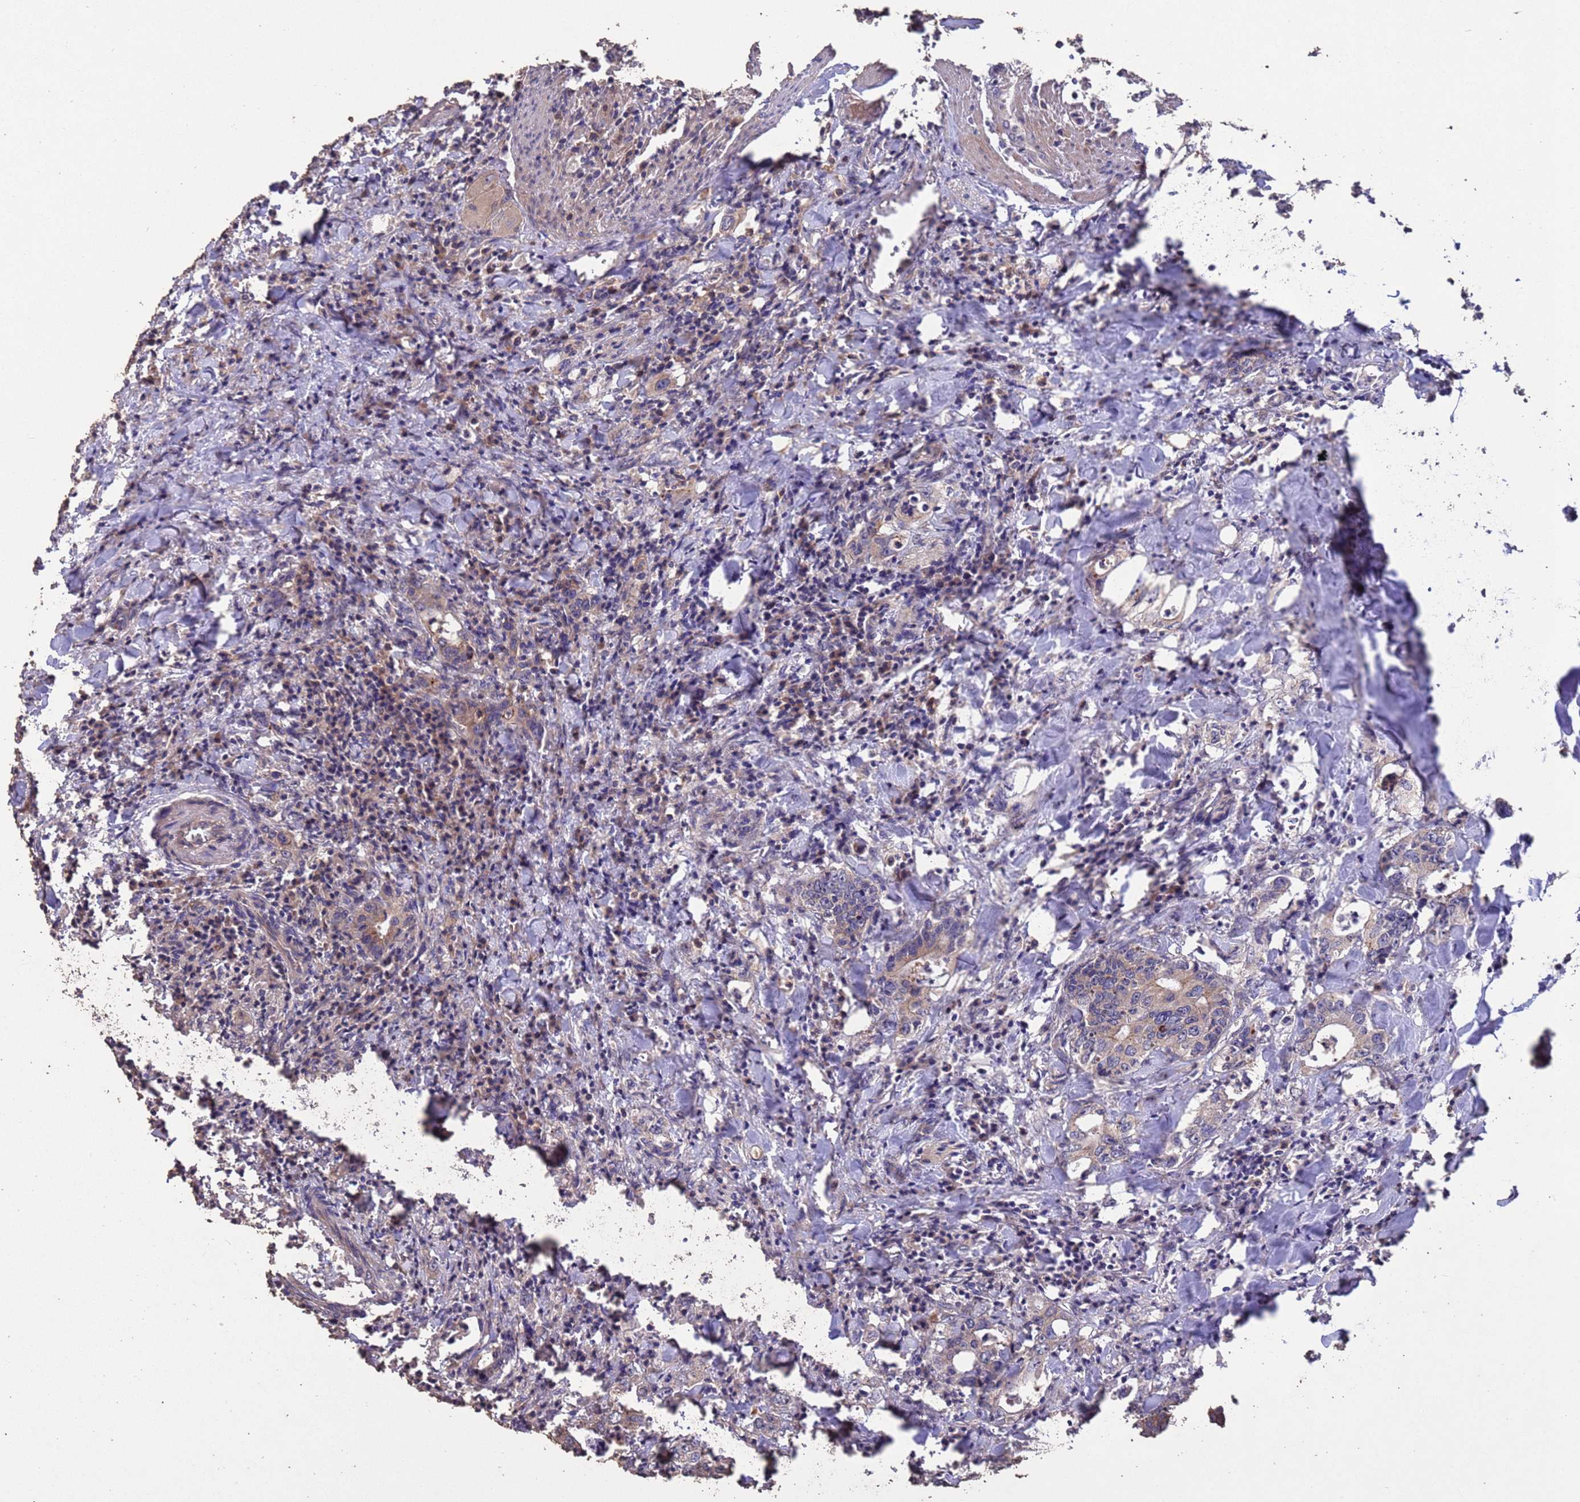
{"staining": {"intensity": "moderate", "quantity": "25%-75%", "location": "cytoplasmic/membranous"}, "tissue": "colorectal cancer", "cell_type": "Tumor cells", "image_type": "cancer", "snomed": [{"axis": "morphology", "description": "Adenocarcinoma, NOS"}, {"axis": "topography", "description": "Colon"}], "caption": "Brown immunohistochemical staining in colorectal adenocarcinoma demonstrates moderate cytoplasmic/membranous positivity in about 25%-75% of tumor cells.", "gene": "SLC9B2", "patient": {"sex": "female", "age": 75}}